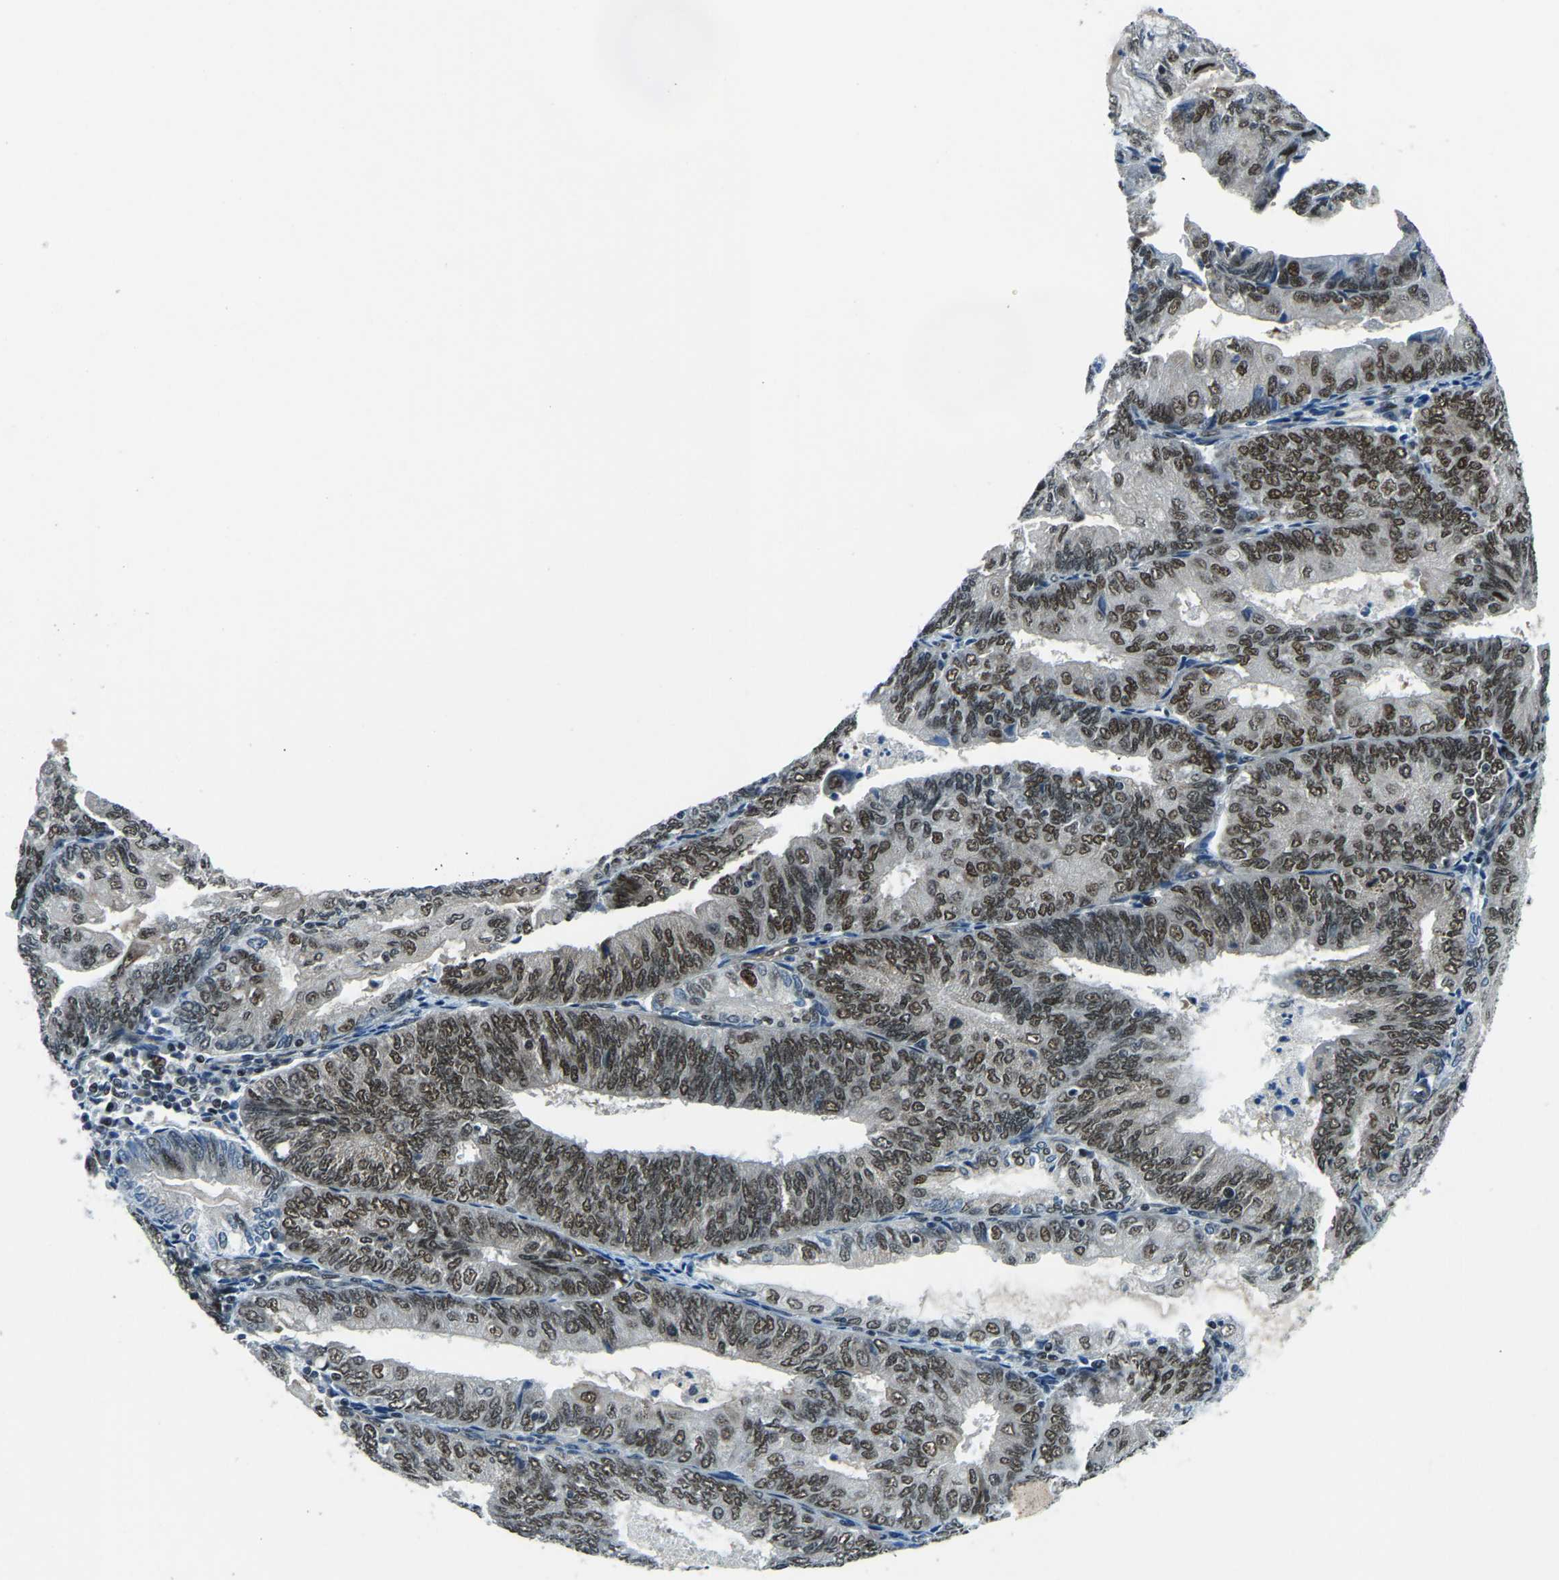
{"staining": {"intensity": "moderate", "quantity": ">75%", "location": "nuclear"}, "tissue": "endometrial cancer", "cell_type": "Tumor cells", "image_type": "cancer", "snomed": [{"axis": "morphology", "description": "Adenocarcinoma, NOS"}, {"axis": "topography", "description": "Endometrium"}], "caption": "High-power microscopy captured an immunohistochemistry (IHC) histopathology image of adenocarcinoma (endometrial), revealing moderate nuclear staining in approximately >75% of tumor cells.", "gene": "PRCC", "patient": {"sex": "female", "age": 81}}